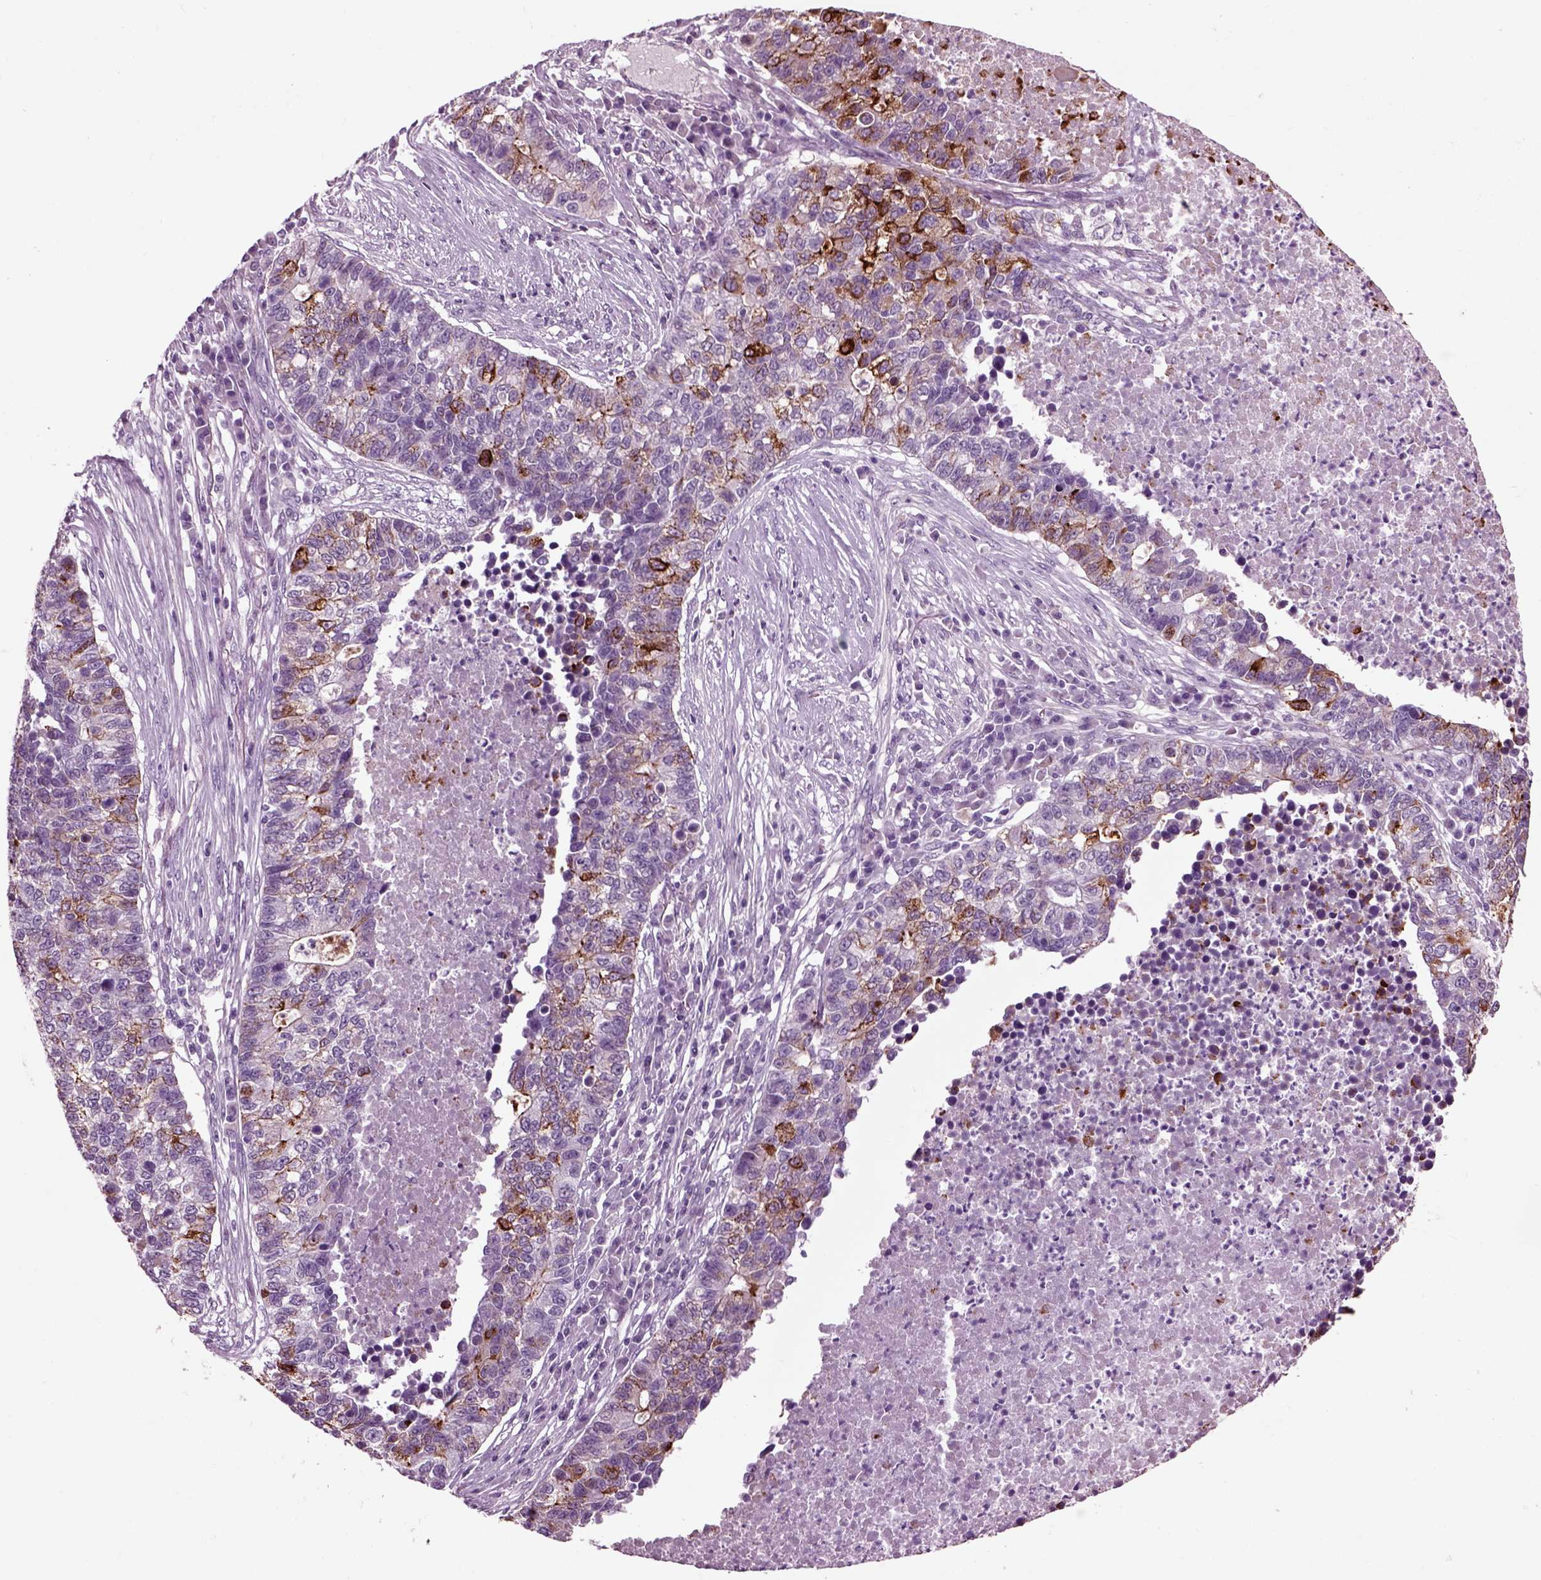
{"staining": {"intensity": "strong", "quantity": "<25%", "location": "cytoplasmic/membranous"}, "tissue": "lung cancer", "cell_type": "Tumor cells", "image_type": "cancer", "snomed": [{"axis": "morphology", "description": "Adenocarcinoma, NOS"}, {"axis": "topography", "description": "Lung"}], "caption": "This image demonstrates immunohistochemistry staining of lung cancer (adenocarcinoma), with medium strong cytoplasmic/membranous expression in approximately <25% of tumor cells.", "gene": "CHGB", "patient": {"sex": "male", "age": 57}}